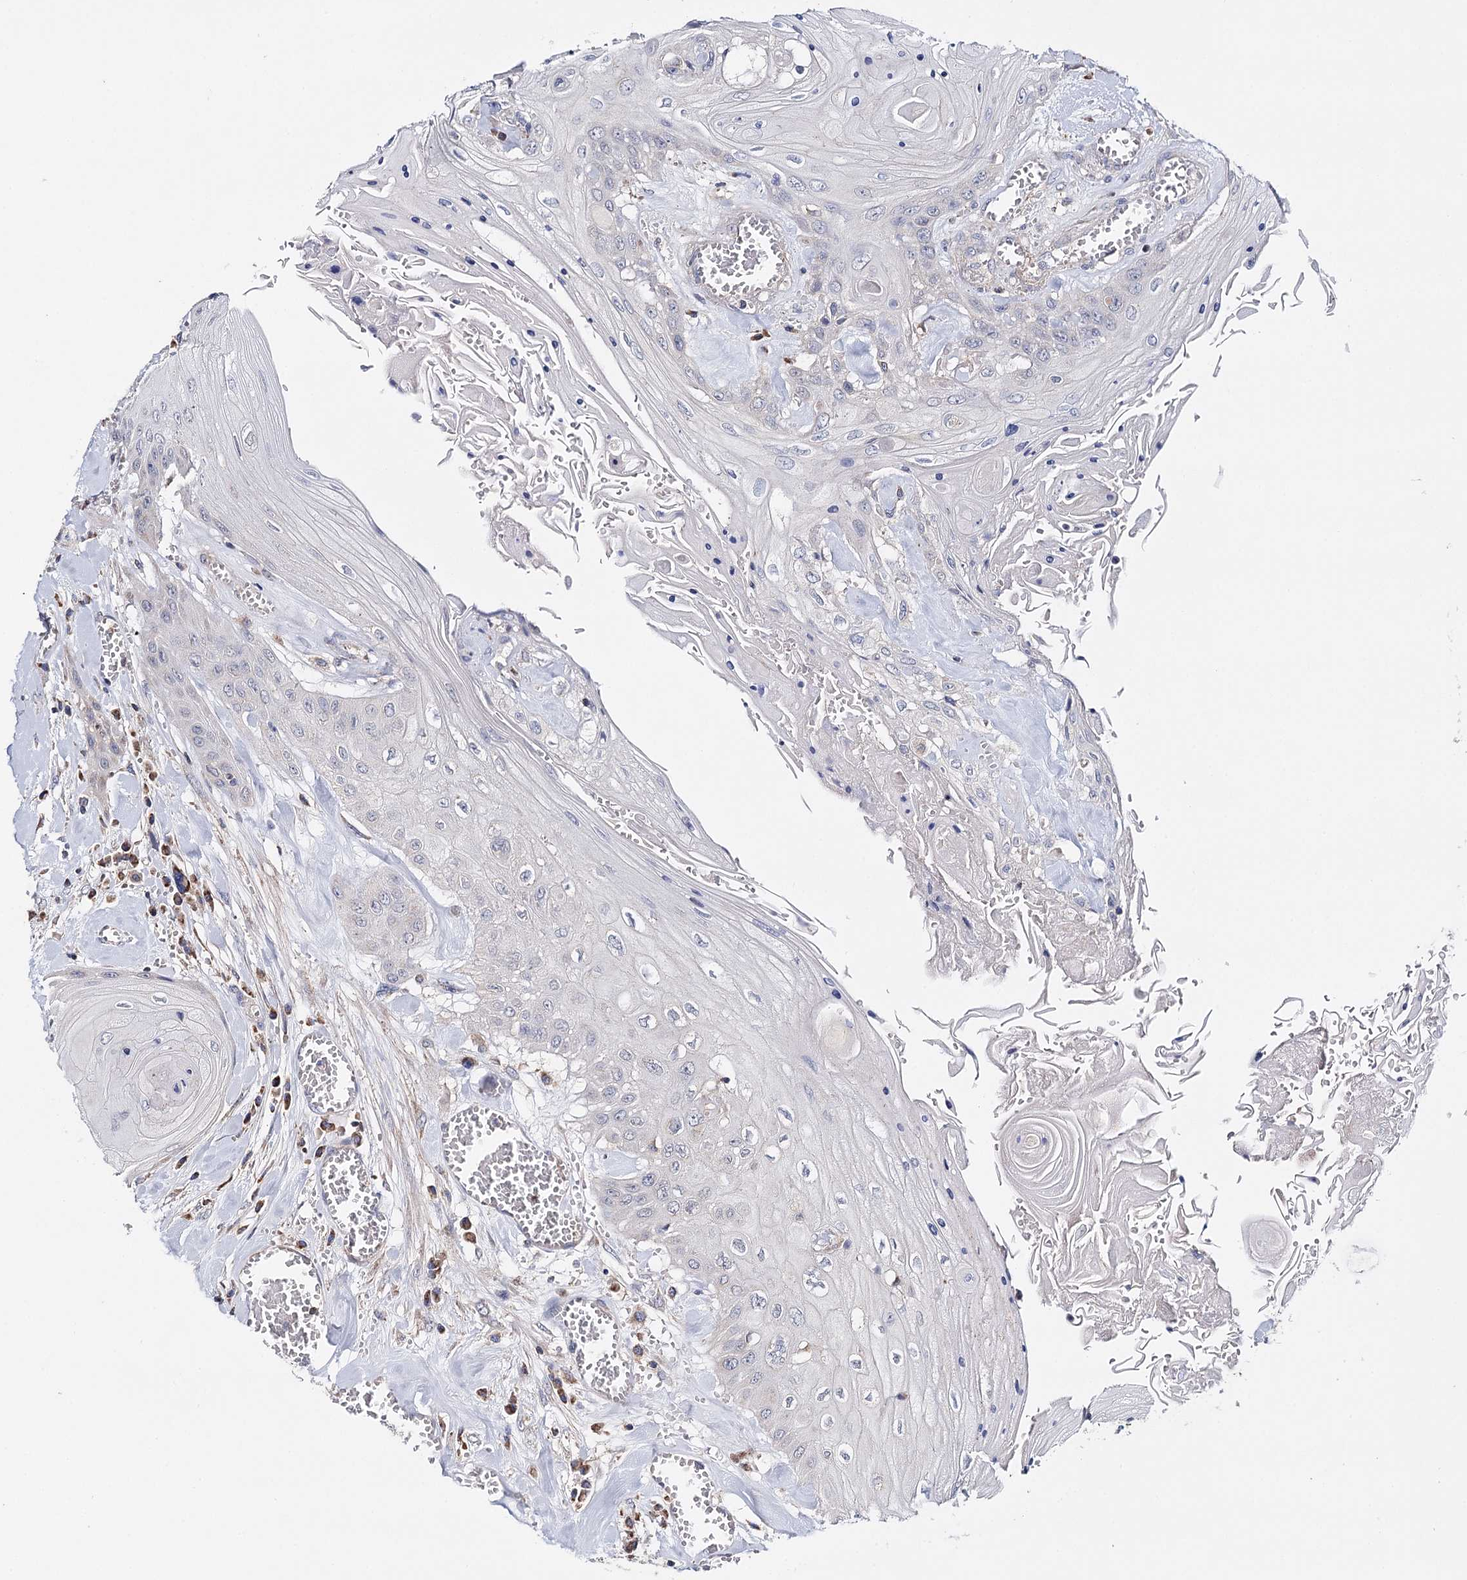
{"staining": {"intensity": "negative", "quantity": "none", "location": "none"}, "tissue": "head and neck cancer", "cell_type": "Tumor cells", "image_type": "cancer", "snomed": [{"axis": "morphology", "description": "Squamous cell carcinoma, NOS"}, {"axis": "topography", "description": "Head-Neck"}], "caption": "Micrograph shows no protein expression in tumor cells of head and neck squamous cell carcinoma tissue.", "gene": "CFAP46", "patient": {"sex": "female", "age": 43}}